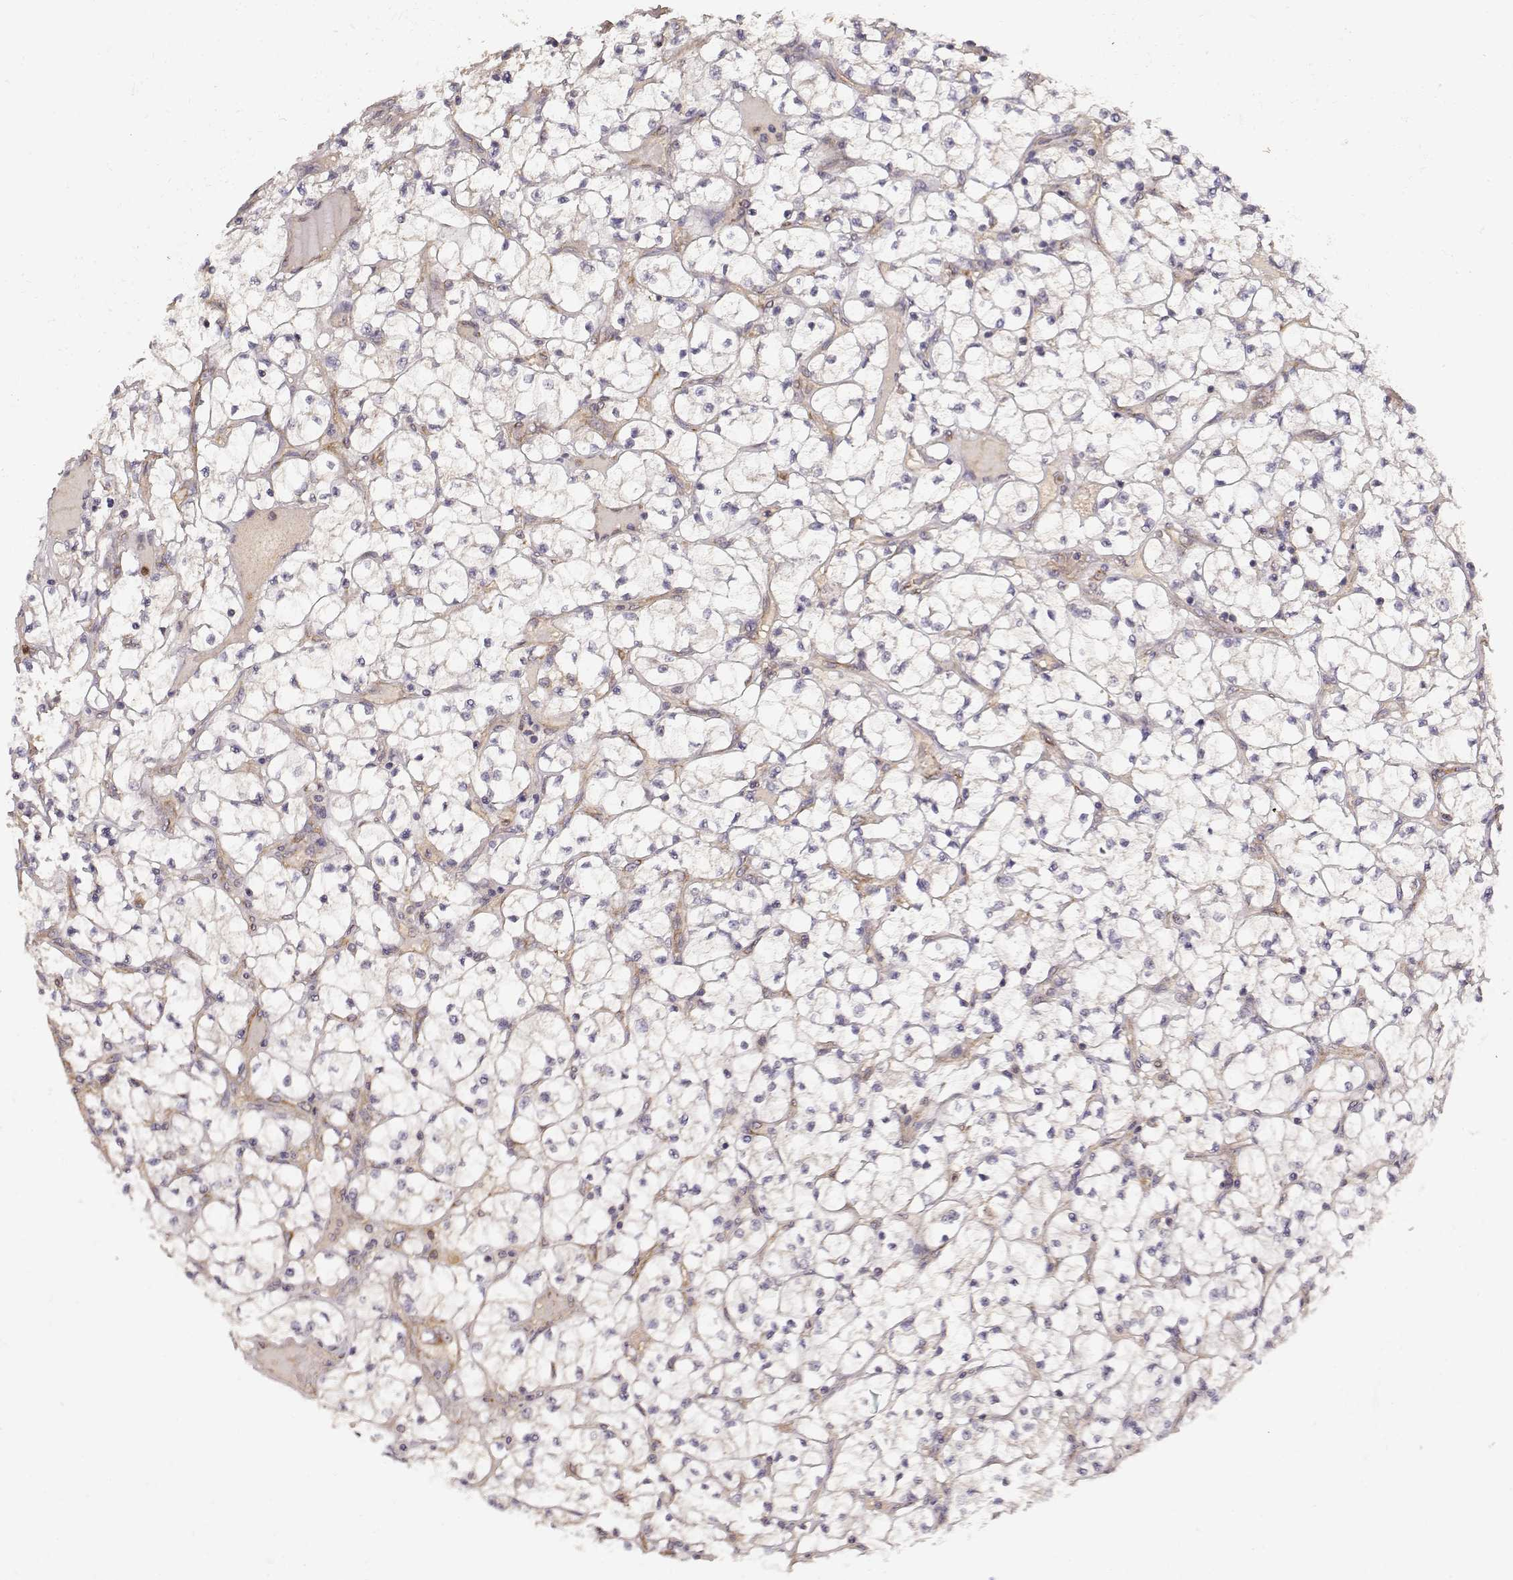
{"staining": {"intensity": "negative", "quantity": "none", "location": "none"}, "tissue": "renal cancer", "cell_type": "Tumor cells", "image_type": "cancer", "snomed": [{"axis": "morphology", "description": "Adenocarcinoma, NOS"}, {"axis": "topography", "description": "Kidney"}], "caption": "Histopathology image shows no significant protein positivity in tumor cells of adenocarcinoma (renal).", "gene": "ARHGEF2", "patient": {"sex": "female", "age": 64}}